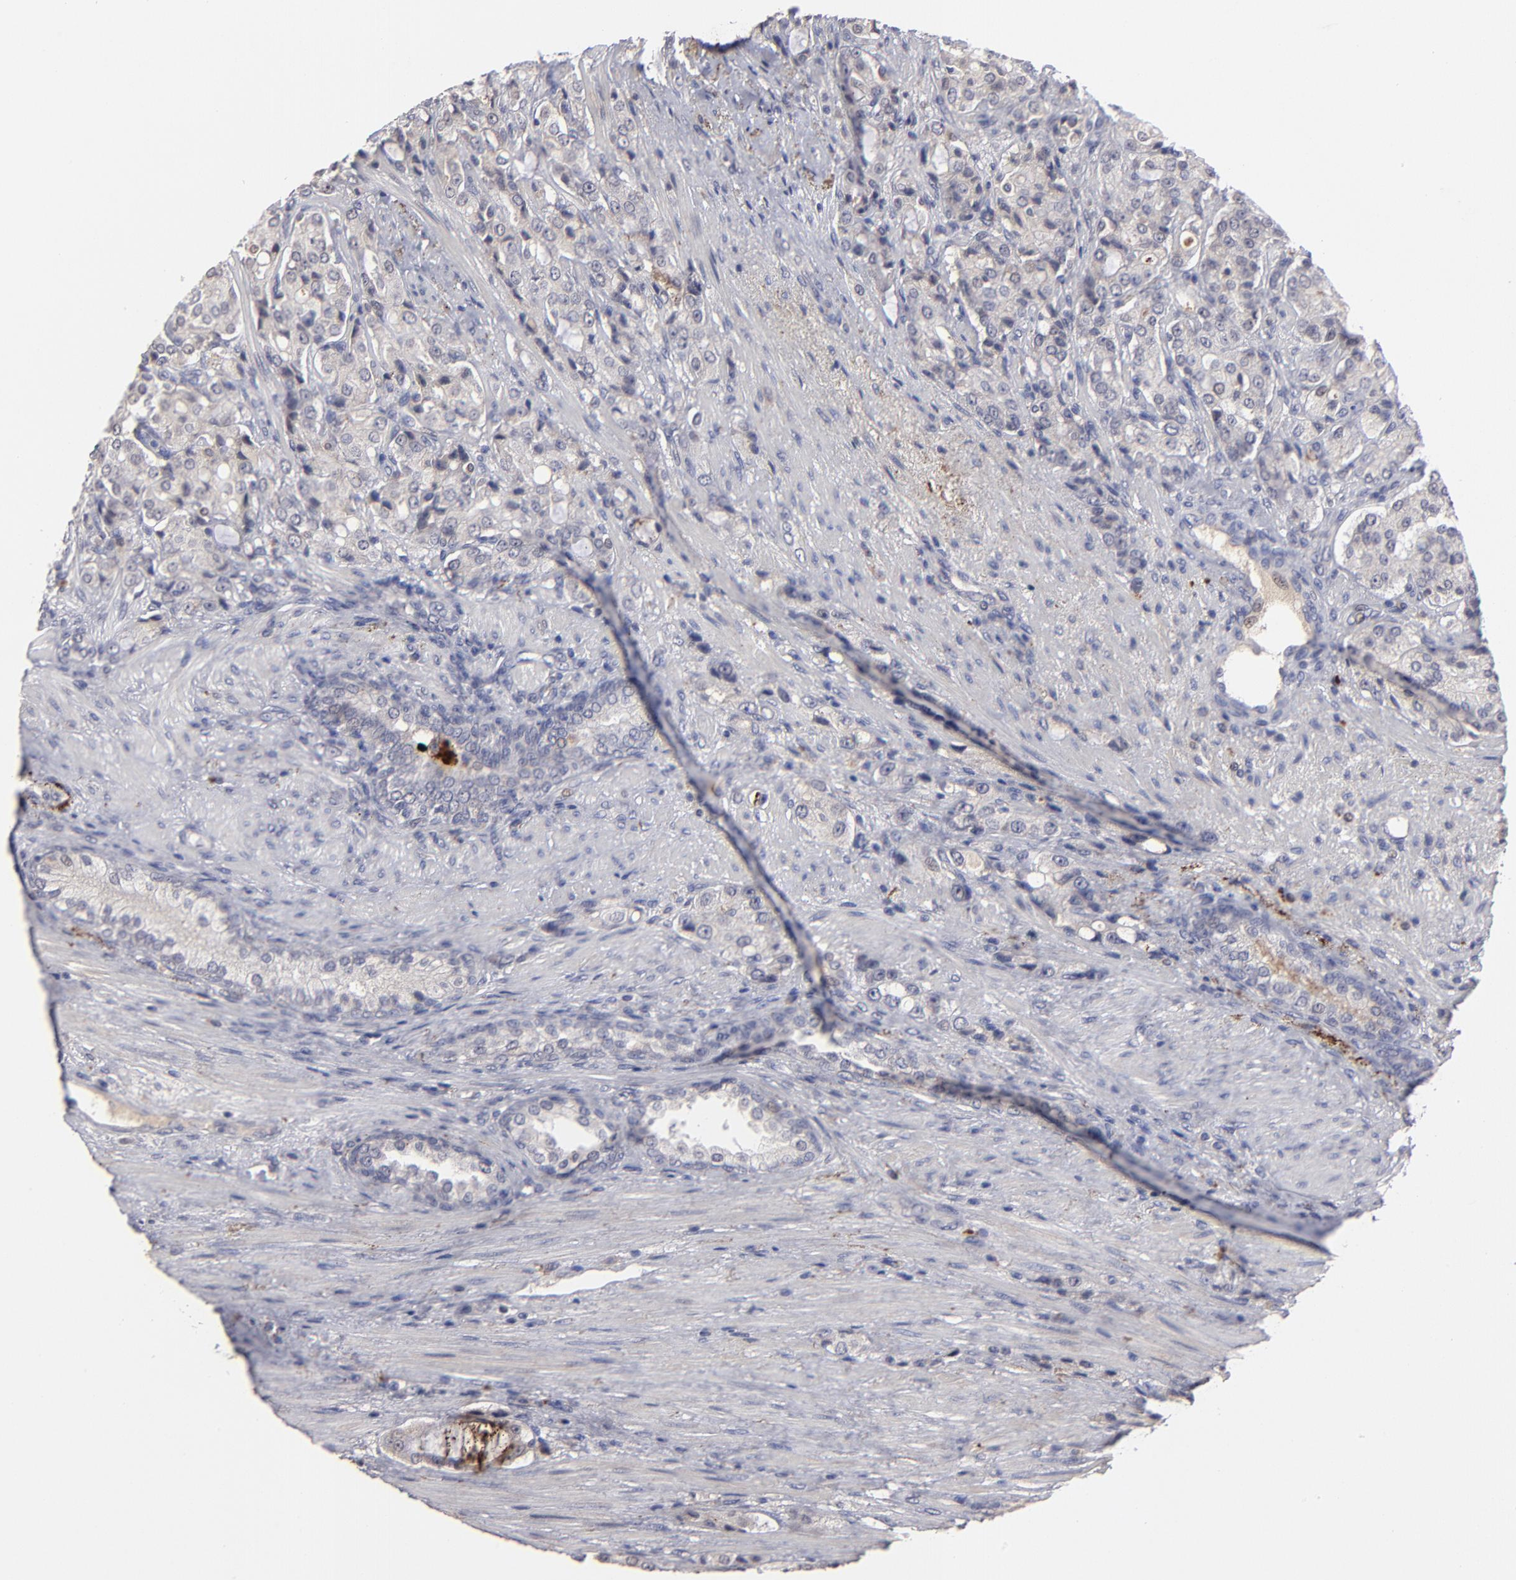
{"staining": {"intensity": "weak", "quantity": "<25%", "location": "cytoplasmic/membranous"}, "tissue": "prostate cancer", "cell_type": "Tumor cells", "image_type": "cancer", "snomed": [{"axis": "morphology", "description": "Adenocarcinoma, High grade"}, {"axis": "topography", "description": "Prostate"}], "caption": "A high-resolution histopathology image shows IHC staining of prostate cancer (adenocarcinoma (high-grade)), which demonstrates no significant positivity in tumor cells.", "gene": "GPM6B", "patient": {"sex": "male", "age": 72}}